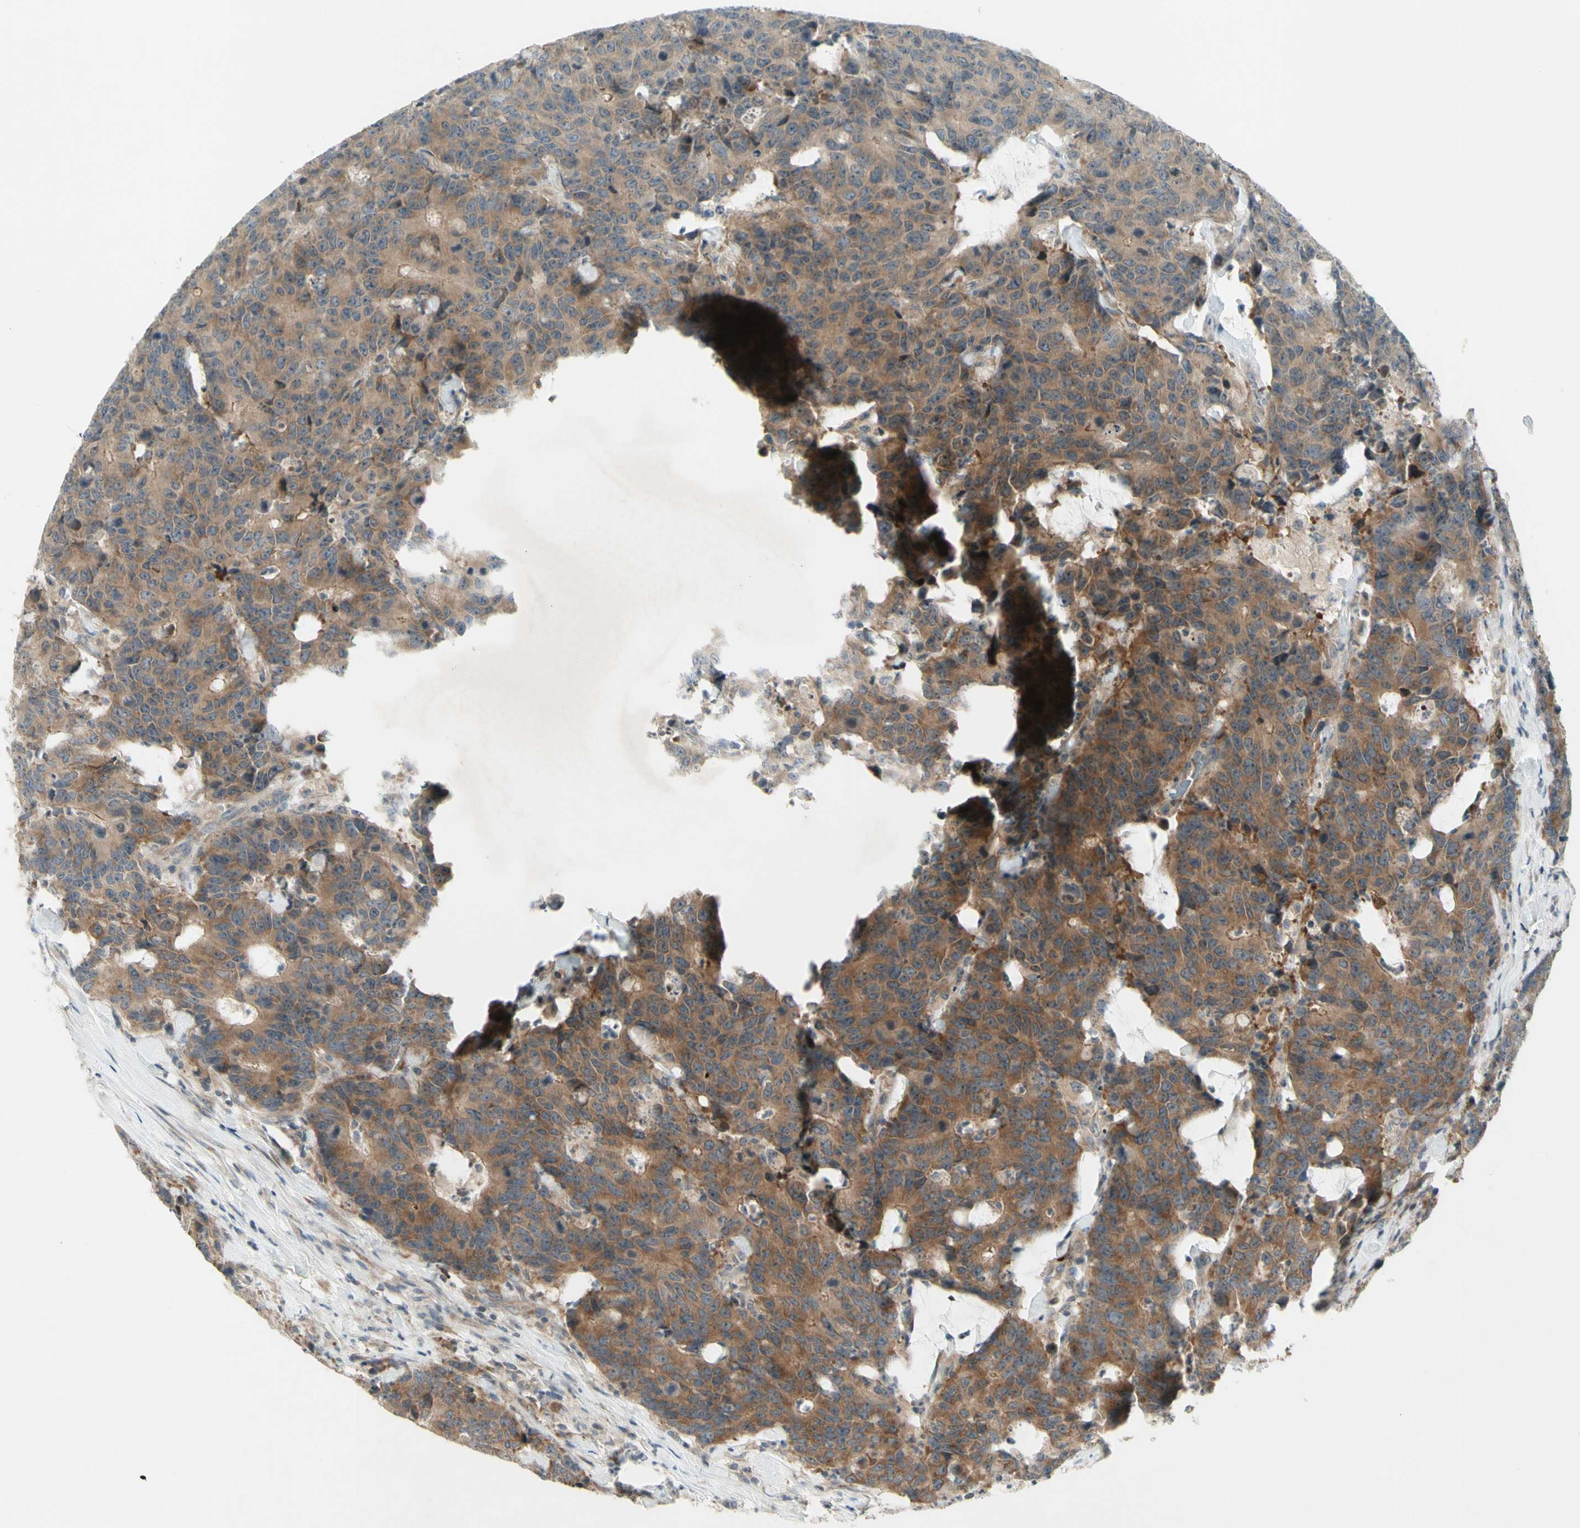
{"staining": {"intensity": "moderate", "quantity": "25%-75%", "location": "cytoplasmic/membranous"}, "tissue": "colorectal cancer", "cell_type": "Tumor cells", "image_type": "cancer", "snomed": [{"axis": "morphology", "description": "Adenocarcinoma, NOS"}, {"axis": "topography", "description": "Colon"}], "caption": "Moderate cytoplasmic/membranous staining is appreciated in approximately 25%-75% of tumor cells in colorectal cancer. Using DAB (3,3'-diaminobenzidine) (brown) and hematoxylin (blue) stains, captured at high magnification using brightfield microscopy.", "gene": "ETF1", "patient": {"sex": "female", "age": 86}}